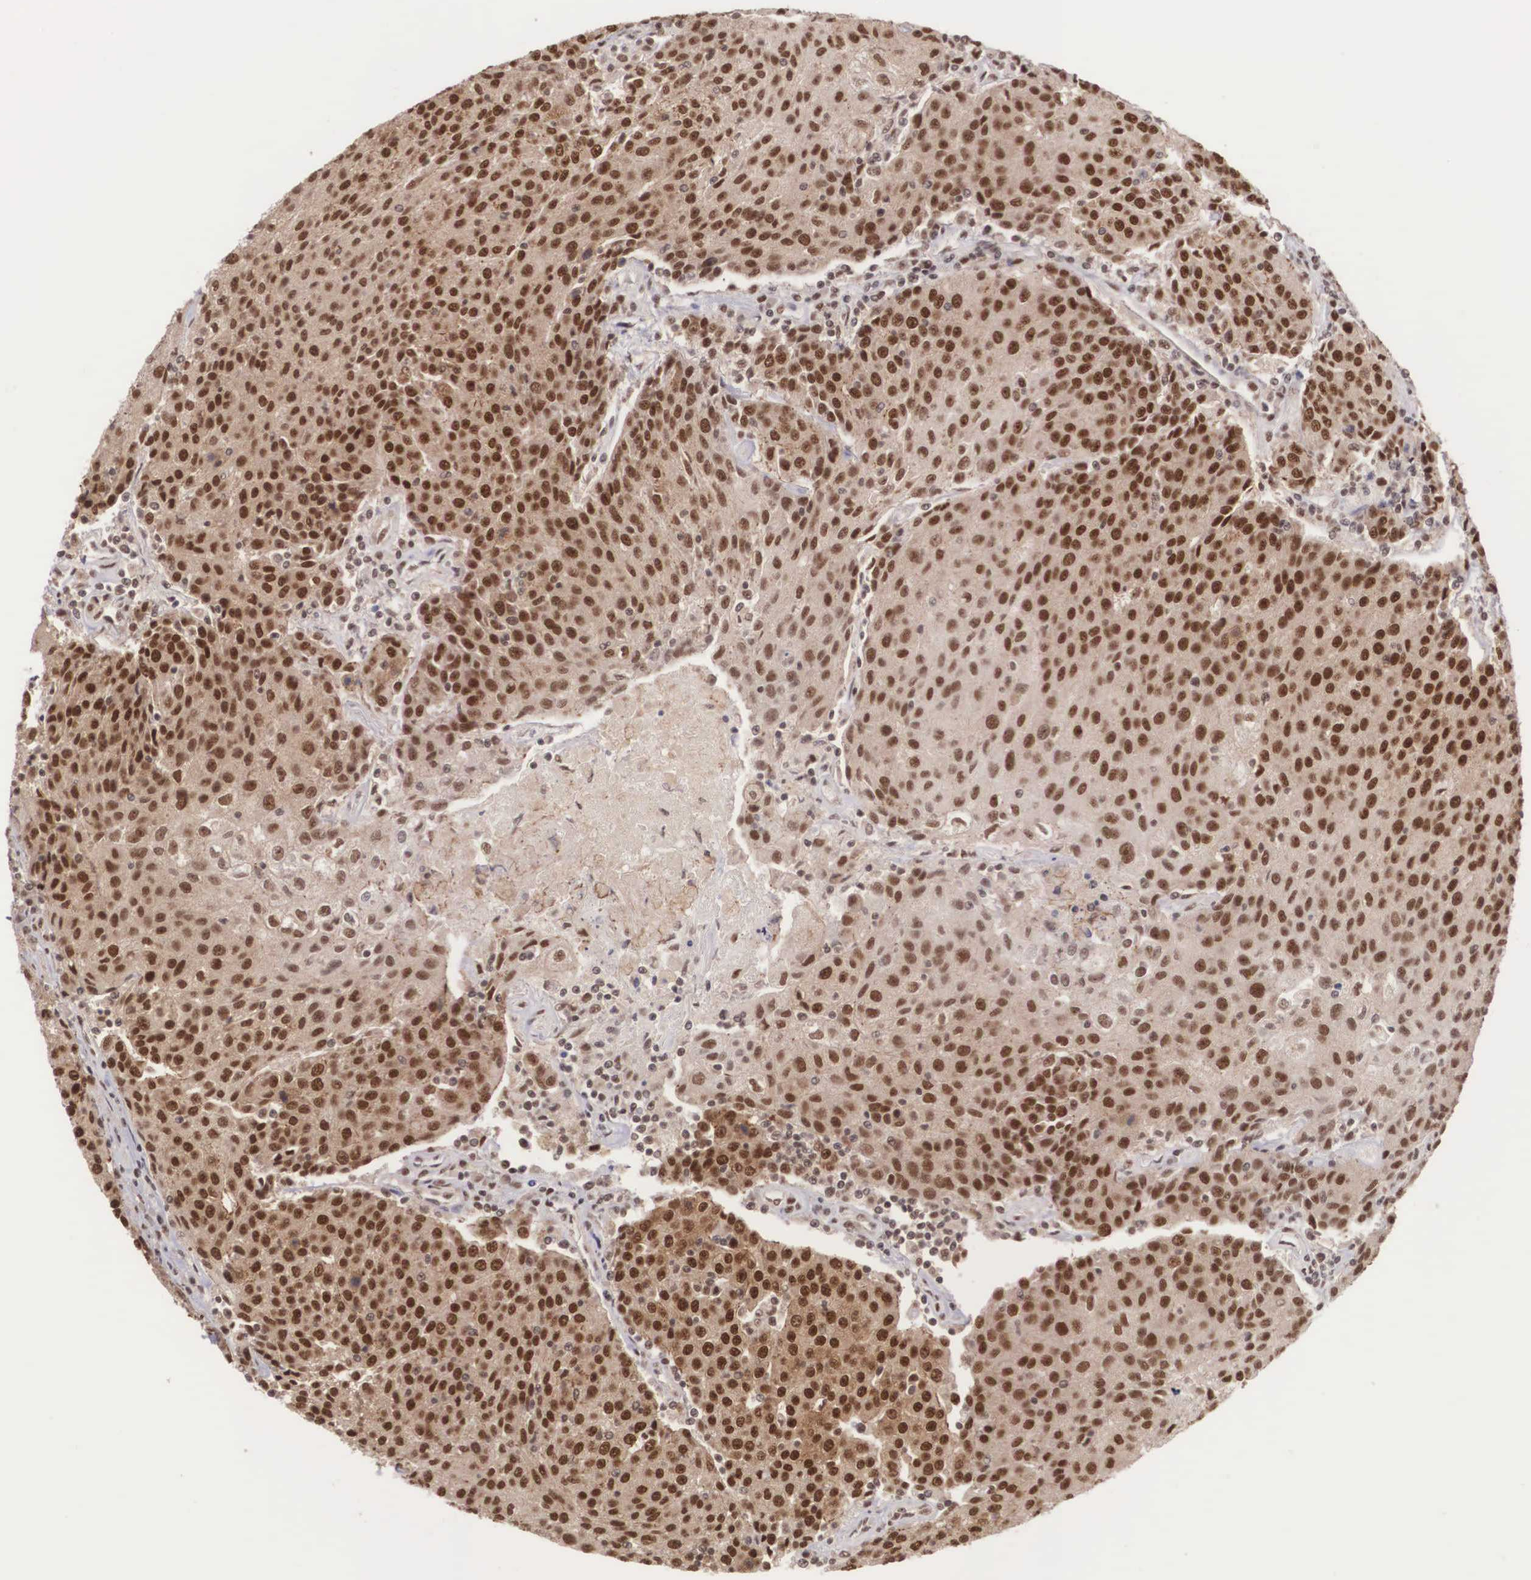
{"staining": {"intensity": "strong", "quantity": ">75%", "location": "cytoplasmic/membranous,nuclear"}, "tissue": "urothelial cancer", "cell_type": "Tumor cells", "image_type": "cancer", "snomed": [{"axis": "morphology", "description": "Urothelial carcinoma, High grade"}, {"axis": "topography", "description": "Urinary bladder"}], "caption": "Protein staining of urothelial carcinoma (high-grade) tissue displays strong cytoplasmic/membranous and nuclear staining in about >75% of tumor cells.", "gene": "POLR2F", "patient": {"sex": "female", "age": 85}}